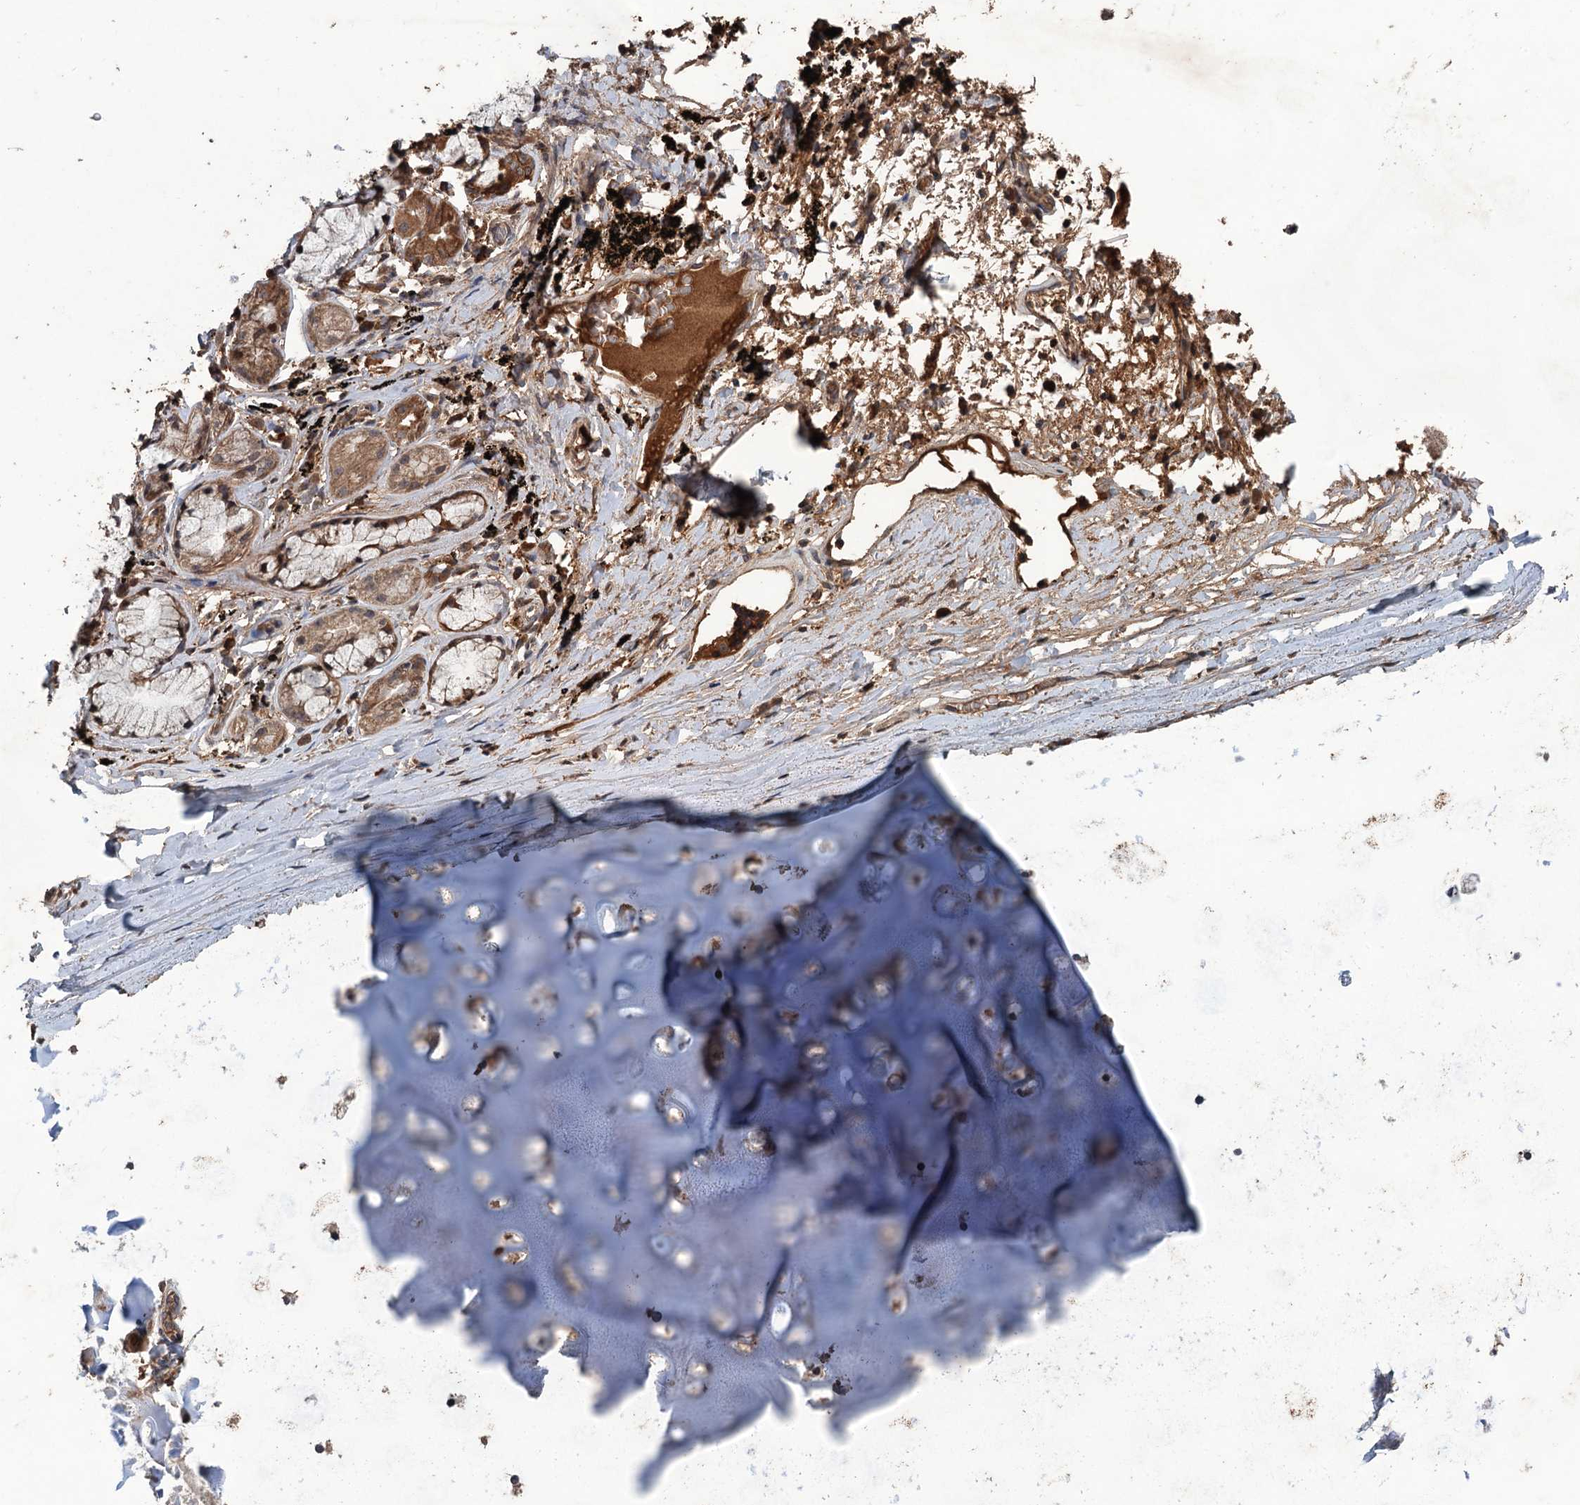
{"staining": {"intensity": "negative", "quantity": "none", "location": "none"}, "tissue": "adipose tissue", "cell_type": "Adipocytes", "image_type": "normal", "snomed": [{"axis": "morphology", "description": "Normal tissue, NOS"}, {"axis": "topography", "description": "Lymph node"}, {"axis": "topography", "description": "Bronchus"}], "caption": "Protein analysis of benign adipose tissue shows no significant positivity in adipocytes. (DAB immunohistochemistry (IHC) with hematoxylin counter stain).", "gene": "ZNF438", "patient": {"sex": "male", "age": 63}}